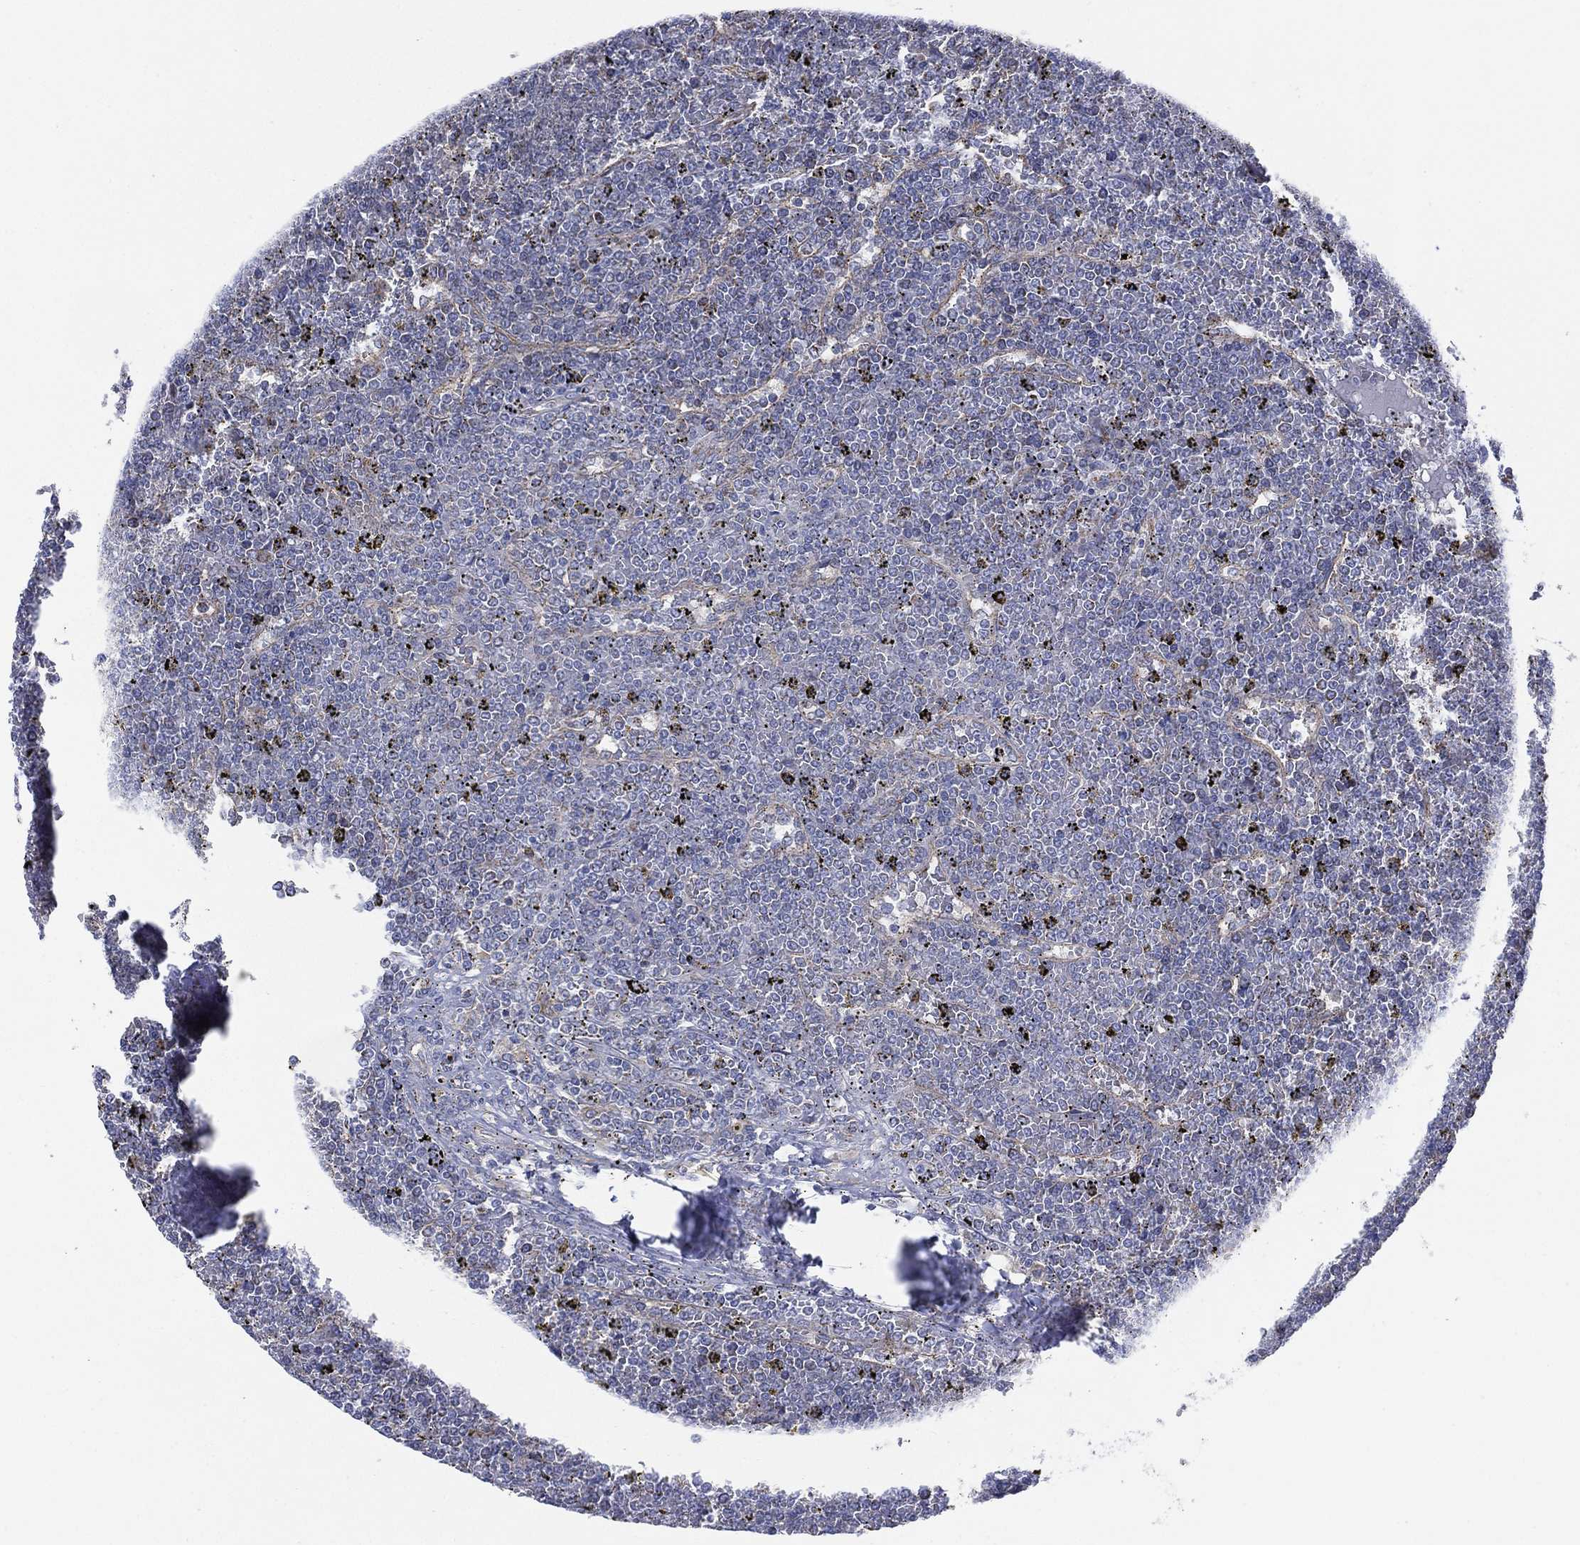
{"staining": {"intensity": "negative", "quantity": "none", "location": "none"}, "tissue": "lymphoma", "cell_type": "Tumor cells", "image_type": "cancer", "snomed": [{"axis": "morphology", "description": "Malignant lymphoma, non-Hodgkin's type, Low grade"}, {"axis": "topography", "description": "Spleen"}], "caption": "Tumor cells show no significant protein staining in malignant lymphoma, non-Hodgkin's type (low-grade).", "gene": "INA", "patient": {"sex": "female", "age": 19}}